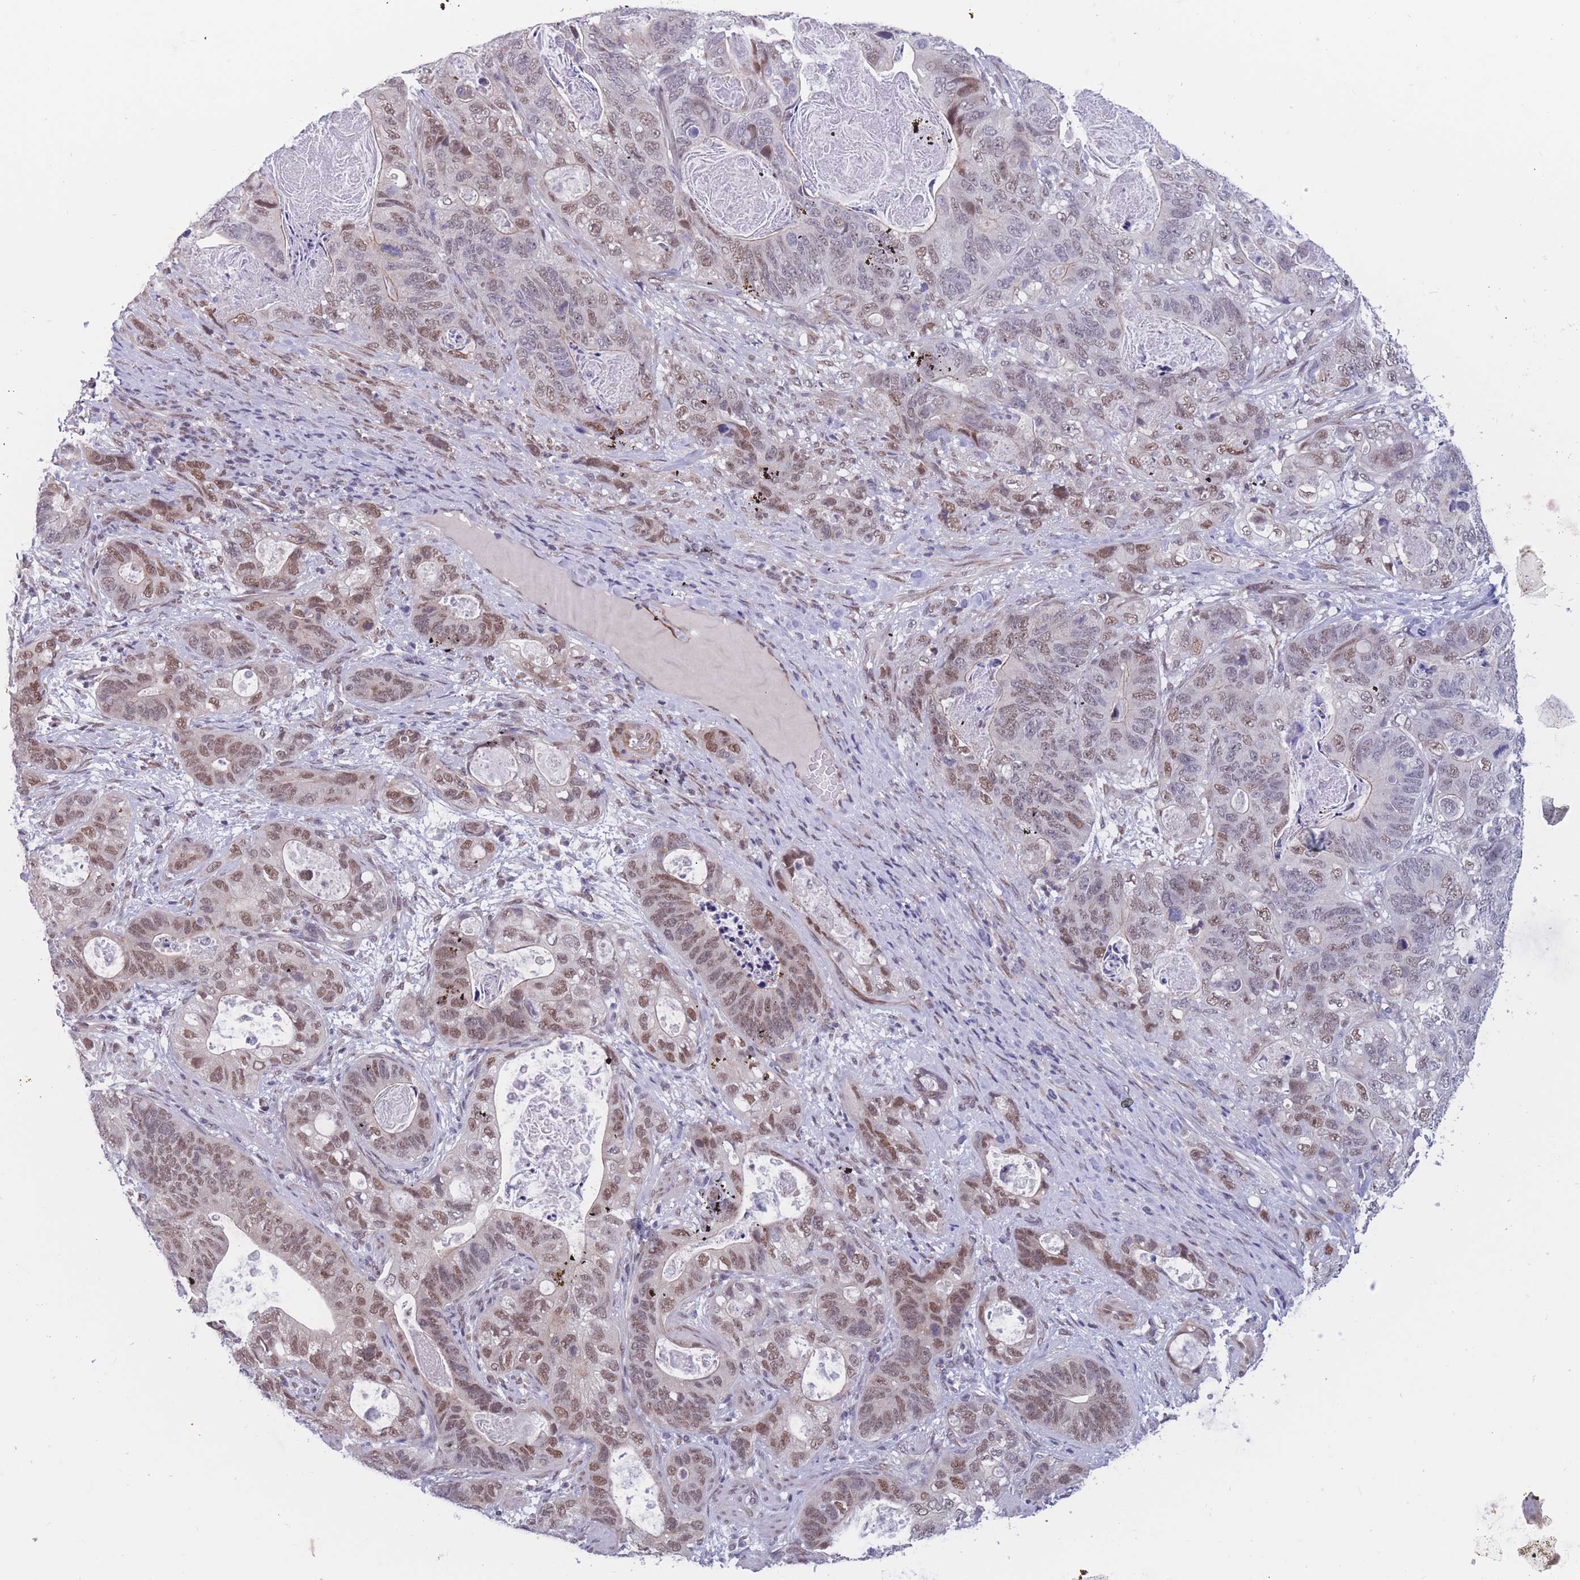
{"staining": {"intensity": "moderate", "quantity": "25%-75%", "location": "nuclear"}, "tissue": "stomach cancer", "cell_type": "Tumor cells", "image_type": "cancer", "snomed": [{"axis": "morphology", "description": "Normal tissue, NOS"}, {"axis": "morphology", "description": "Adenocarcinoma, NOS"}, {"axis": "topography", "description": "Stomach"}], "caption": "High-power microscopy captured an immunohistochemistry image of stomach adenocarcinoma, revealing moderate nuclear expression in approximately 25%-75% of tumor cells. (DAB (3,3'-diaminobenzidine) IHC, brown staining for protein, blue staining for nuclei).", "gene": "BCL9L", "patient": {"sex": "female", "age": 89}}